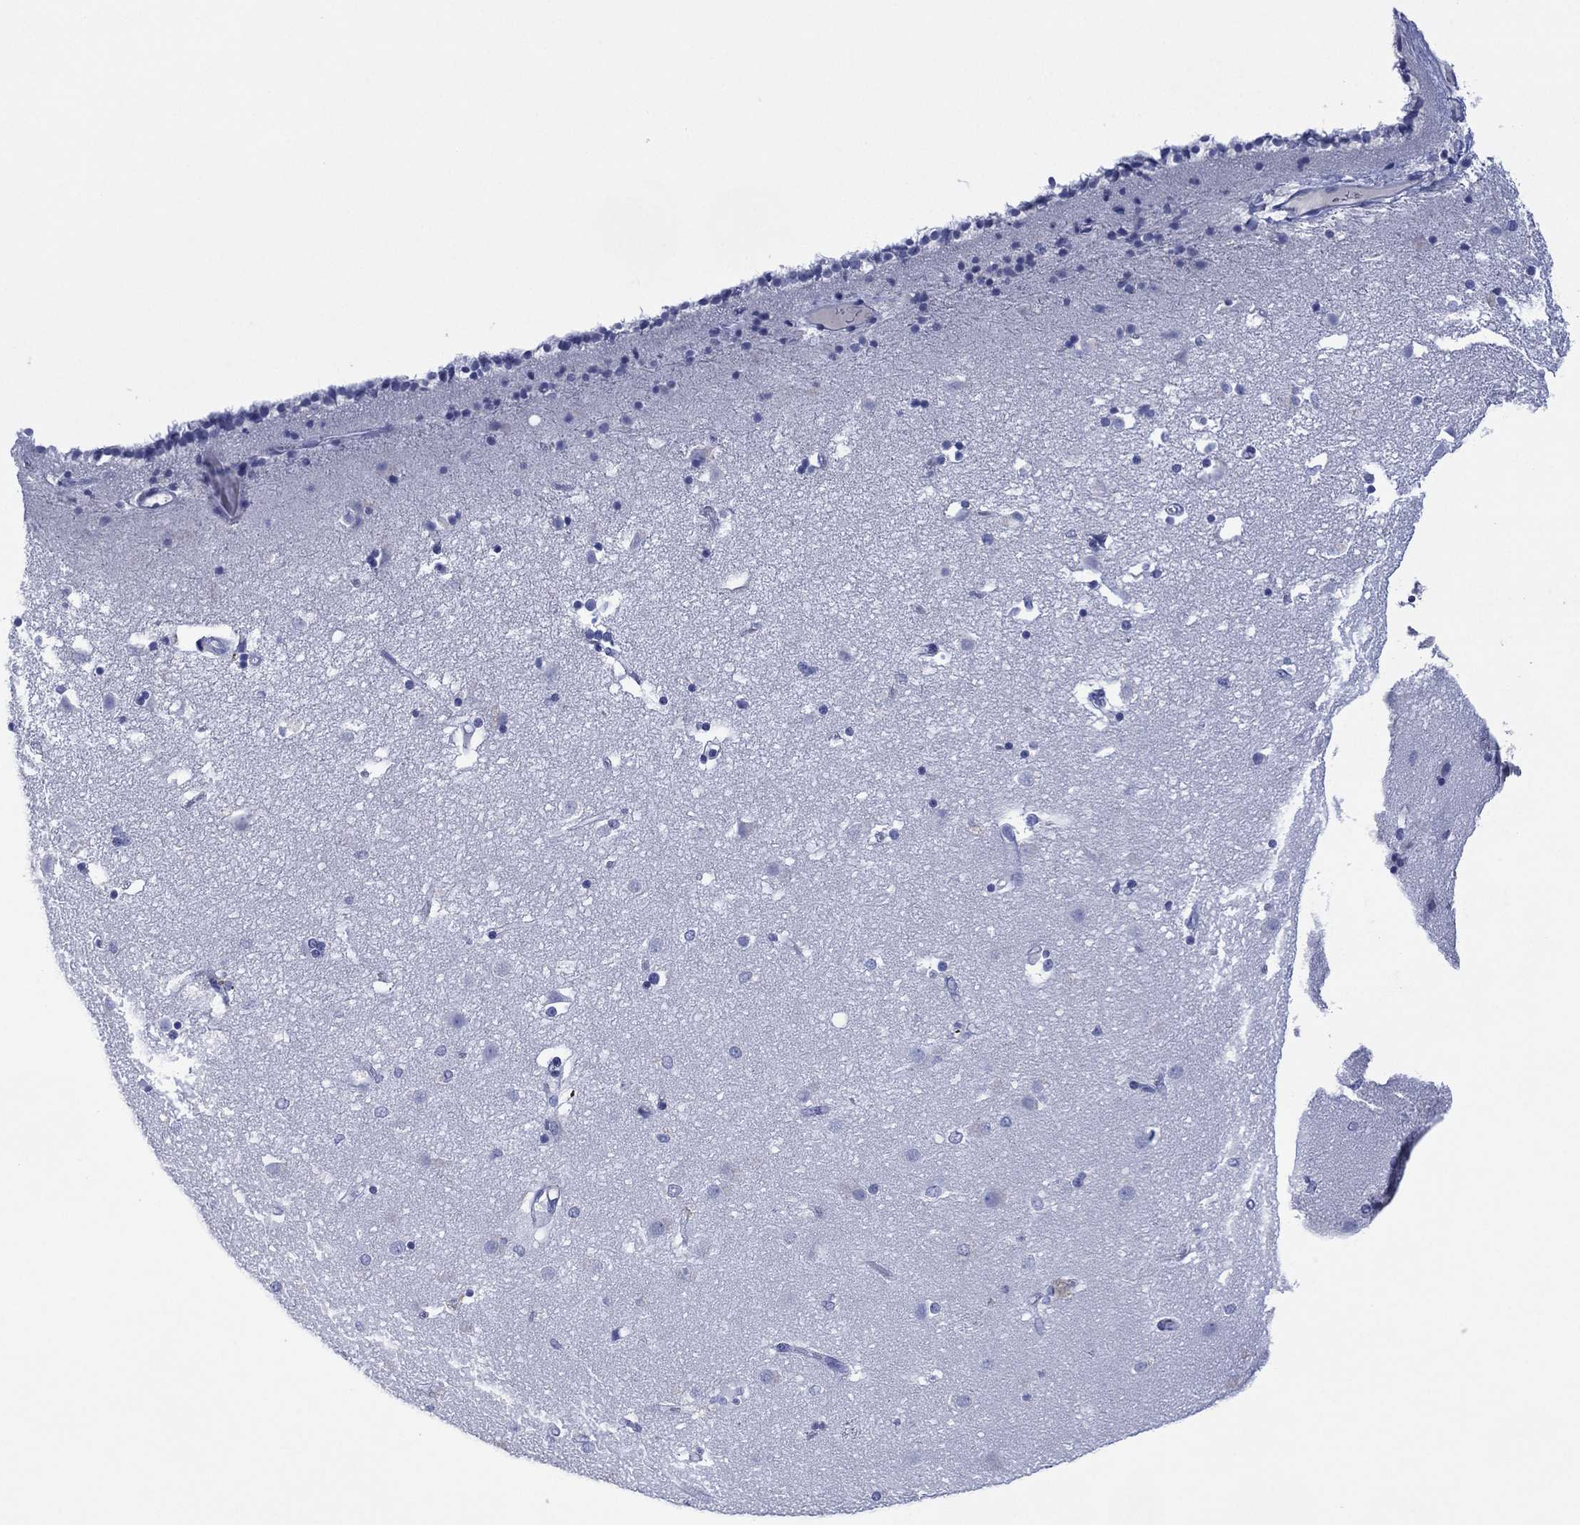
{"staining": {"intensity": "negative", "quantity": "none", "location": "none"}, "tissue": "caudate", "cell_type": "Glial cells", "image_type": "normal", "snomed": [{"axis": "morphology", "description": "Normal tissue, NOS"}, {"axis": "topography", "description": "Lateral ventricle wall"}], "caption": "Immunohistochemical staining of normal human caudate shows no significant staining in glial cells. Nuclei are stained in blue.", "gene": "SIGLECL1", "patient": {"sex": "female", "age": 71}}